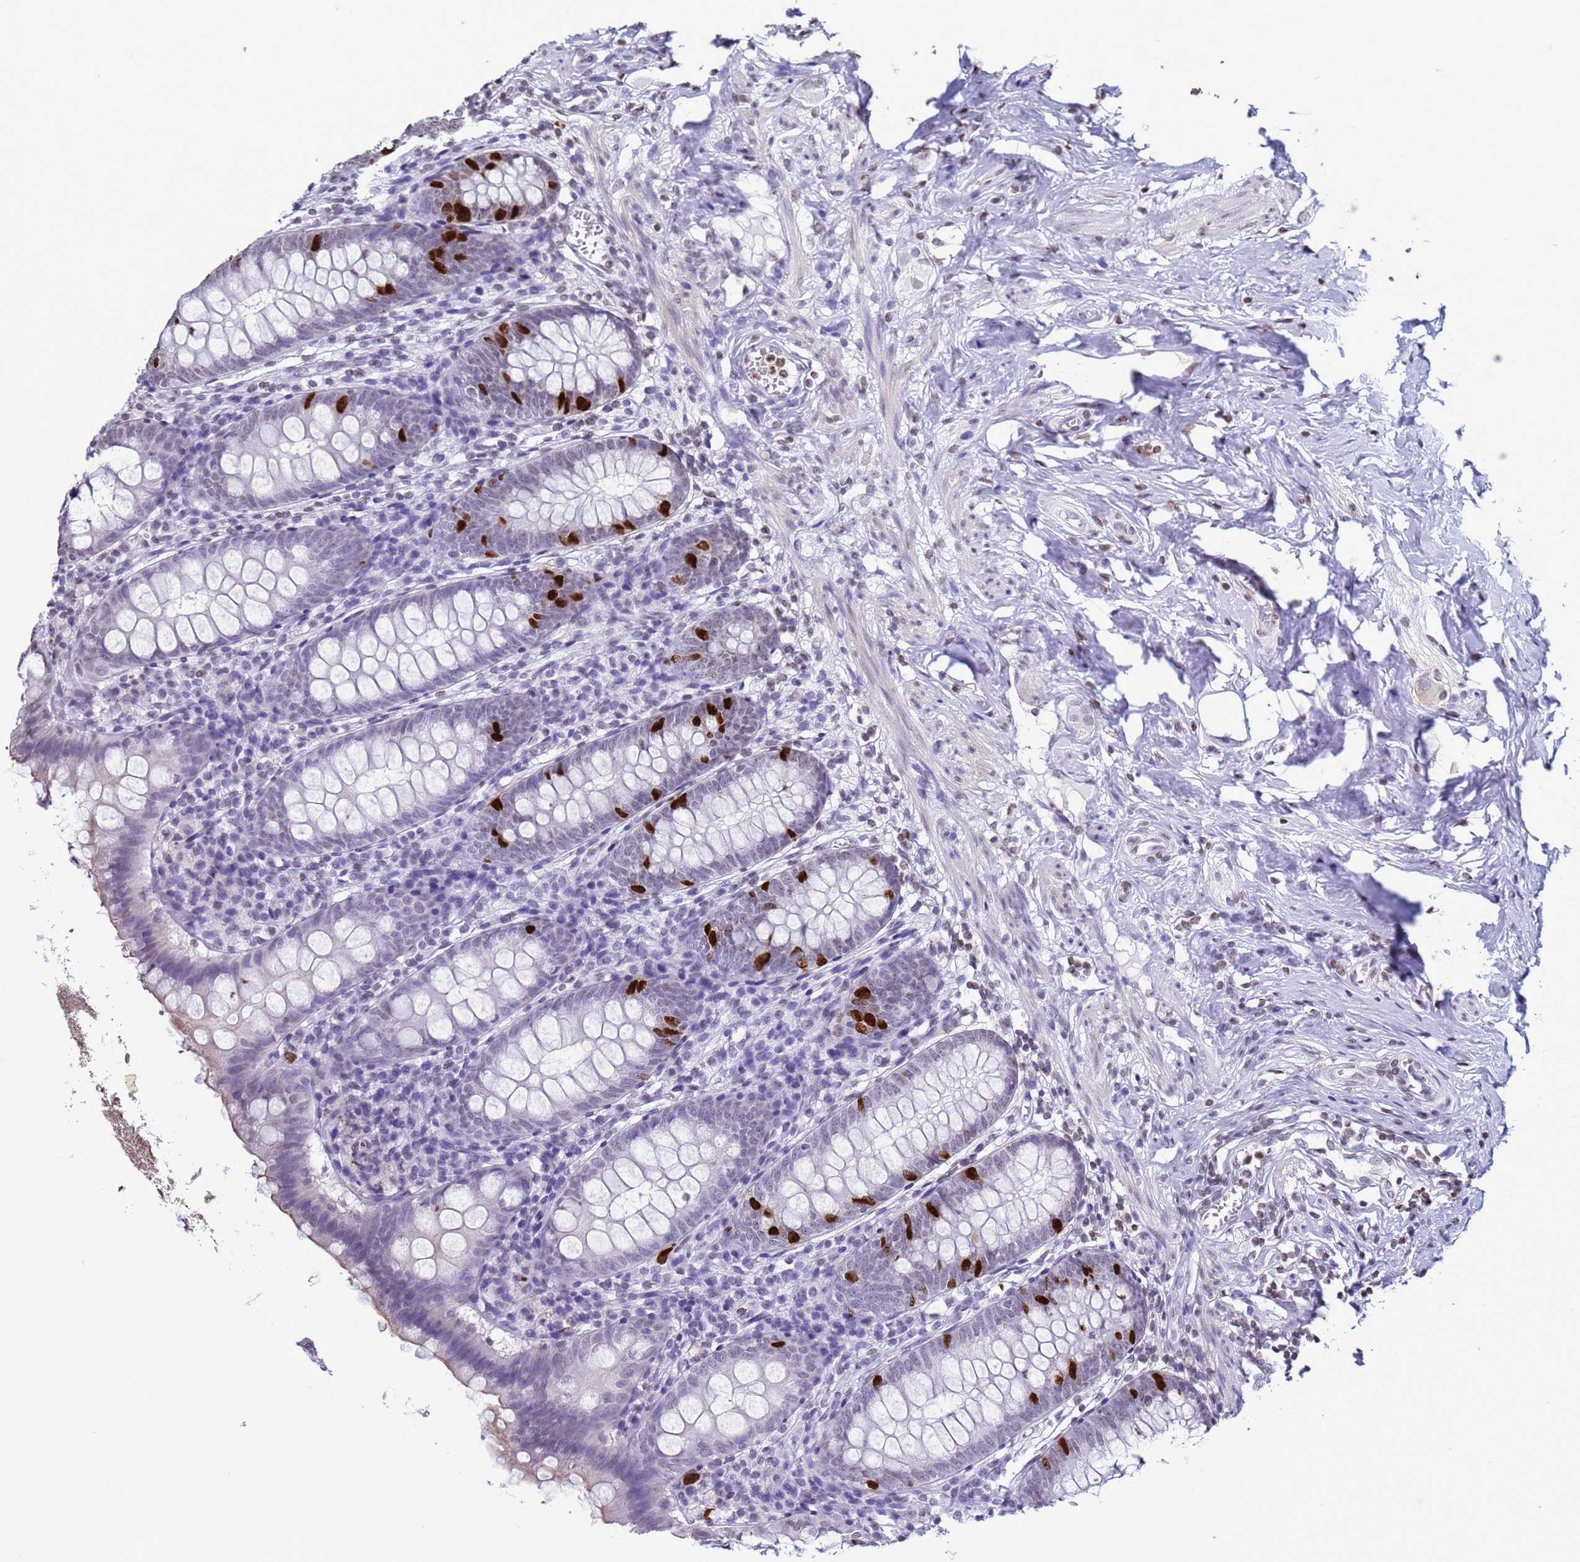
{"staining": {"intensity": "strong", "quantity": "<25%", "location": "nuclear"}, "tissue": "appendix", "cell_type": "Glandular cells", "image_type": "normal", "snomed": [{"axis": "morphology", "description": "Normal tissue, NOS"}, {"axis": "topography", "description": "Appendix"}], "caption": "Glandular cells exhibit medium levels of strong nuclear expression in approximately <25% of cells in normal human appendix. The staining is performed using DAB brown chromogen to label protein expression. The nuclei are counter-stained blue using hematoxylin.", "gene": "H4C11", "patient": {"sex": "female", "age": 51}}